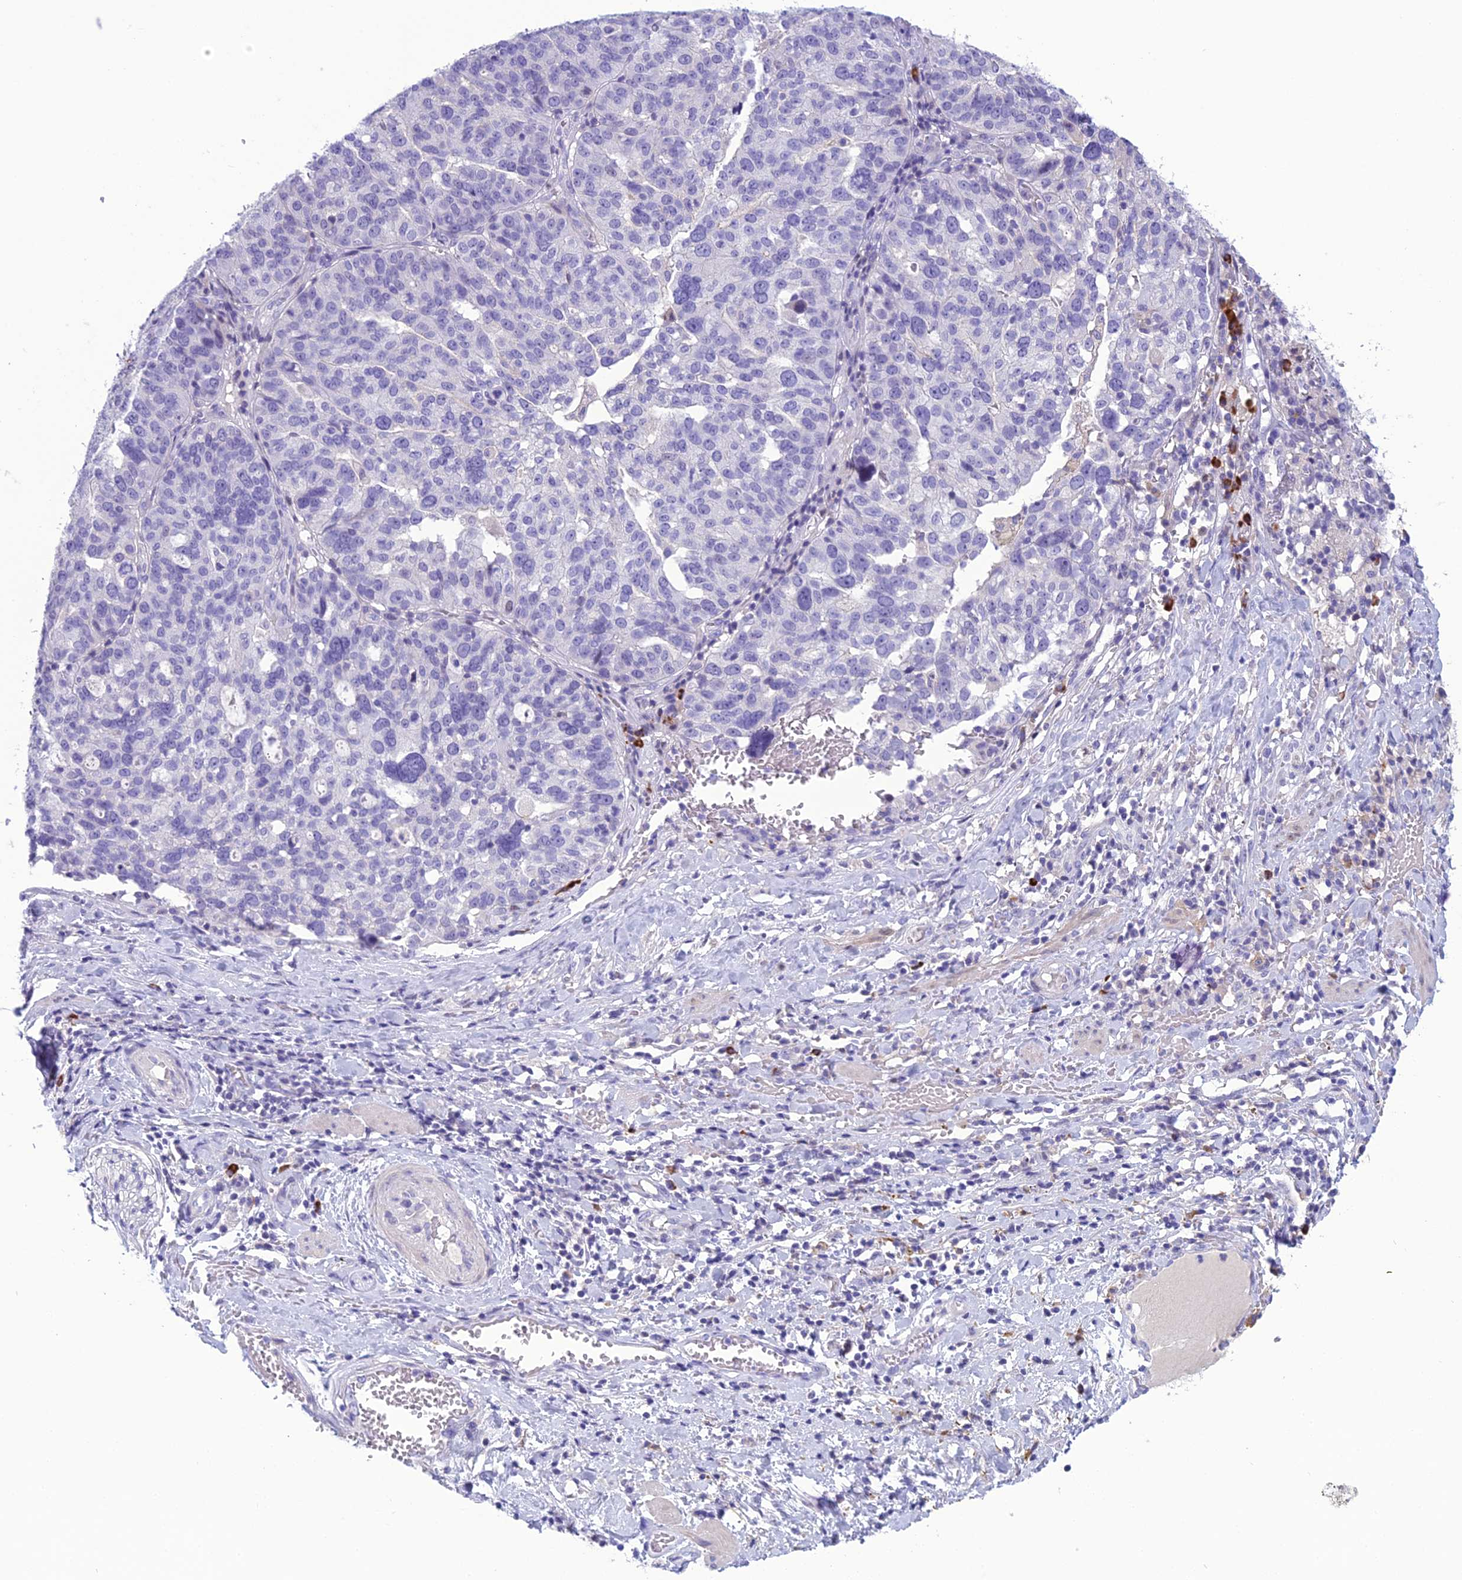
{"staining": {"intensity": "negative", "quantity": "none", "location": "none"}, "tissue": "ovarian cancer", "cell_type": "Tumor cells", "image_type": "cancer", "snomed": [{"axis": "morphology", "description": "Cystadenocarcinoma, serous, NOS"}, {"axis": "topography", "description": "Ovary"}], "caption": "Image shows no protein staining in tumor cells of ovarian serous cystadenocarcinoma tissue.", "gene": "CRB2", "patient": {"sex": "female", "age": 59}}